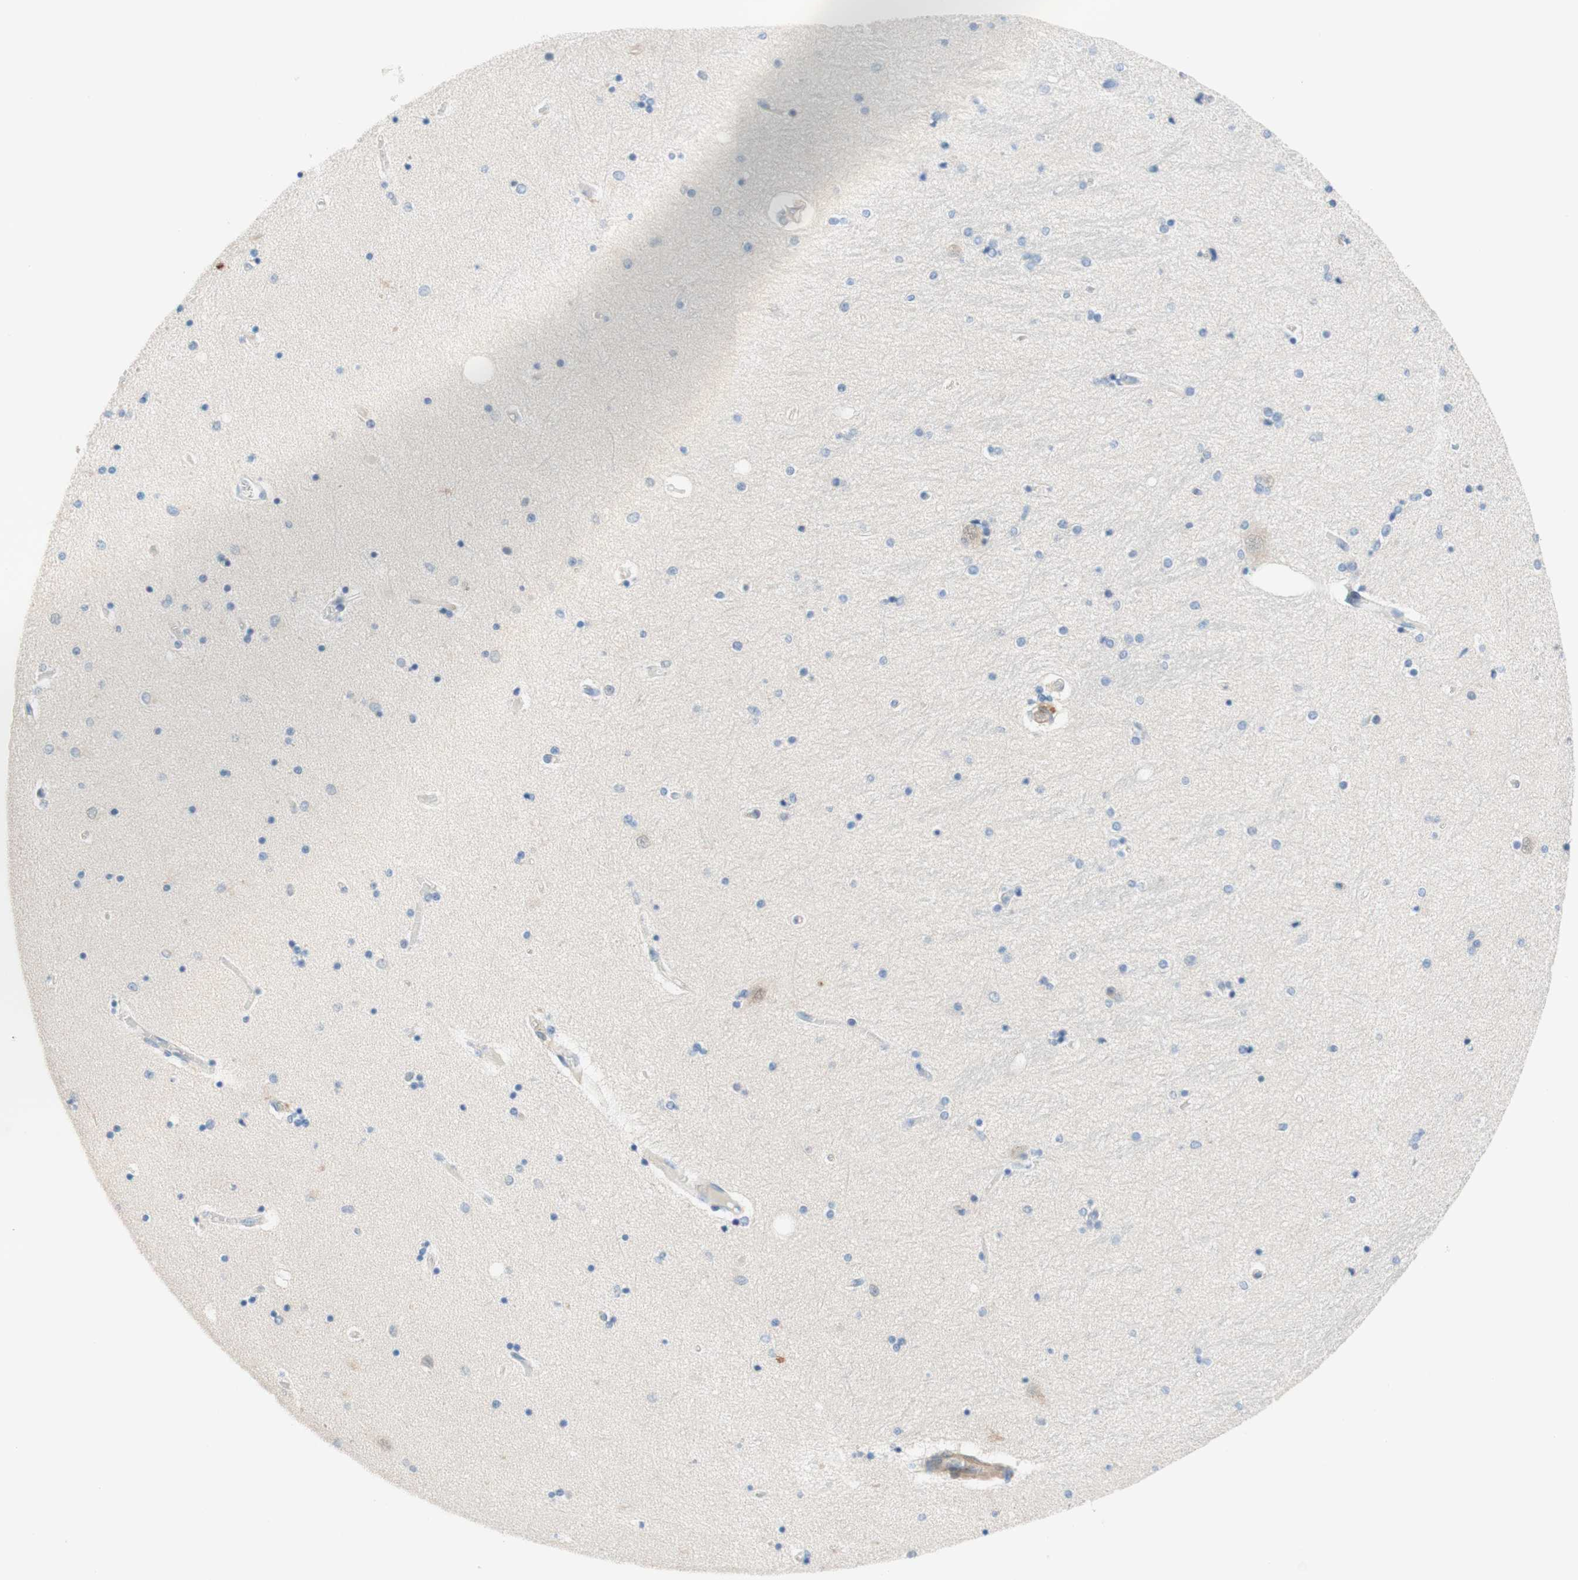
{"staining": {"intensity": "weak", "quantity": "<25%", "location": "cytoplasmic/membranous"}, "tissue": "hippocampus", "cell_type": "Glial cells", "image_type": "normal", "snomed": [{"axis": "morphology", "description": "Normal tissue, NOS"}, {"axis": "topography", "description": "Hippocampus"}], "caption": "Protein analysis of benign hippocampus displays no significant staining in glial cells. (Brightfield microscopy of DAB (3,3'-diaminobenzidine) IHC at high magnification).", "gene": "ENTREP2", "patient": {"sex": "female", "age": 54}}